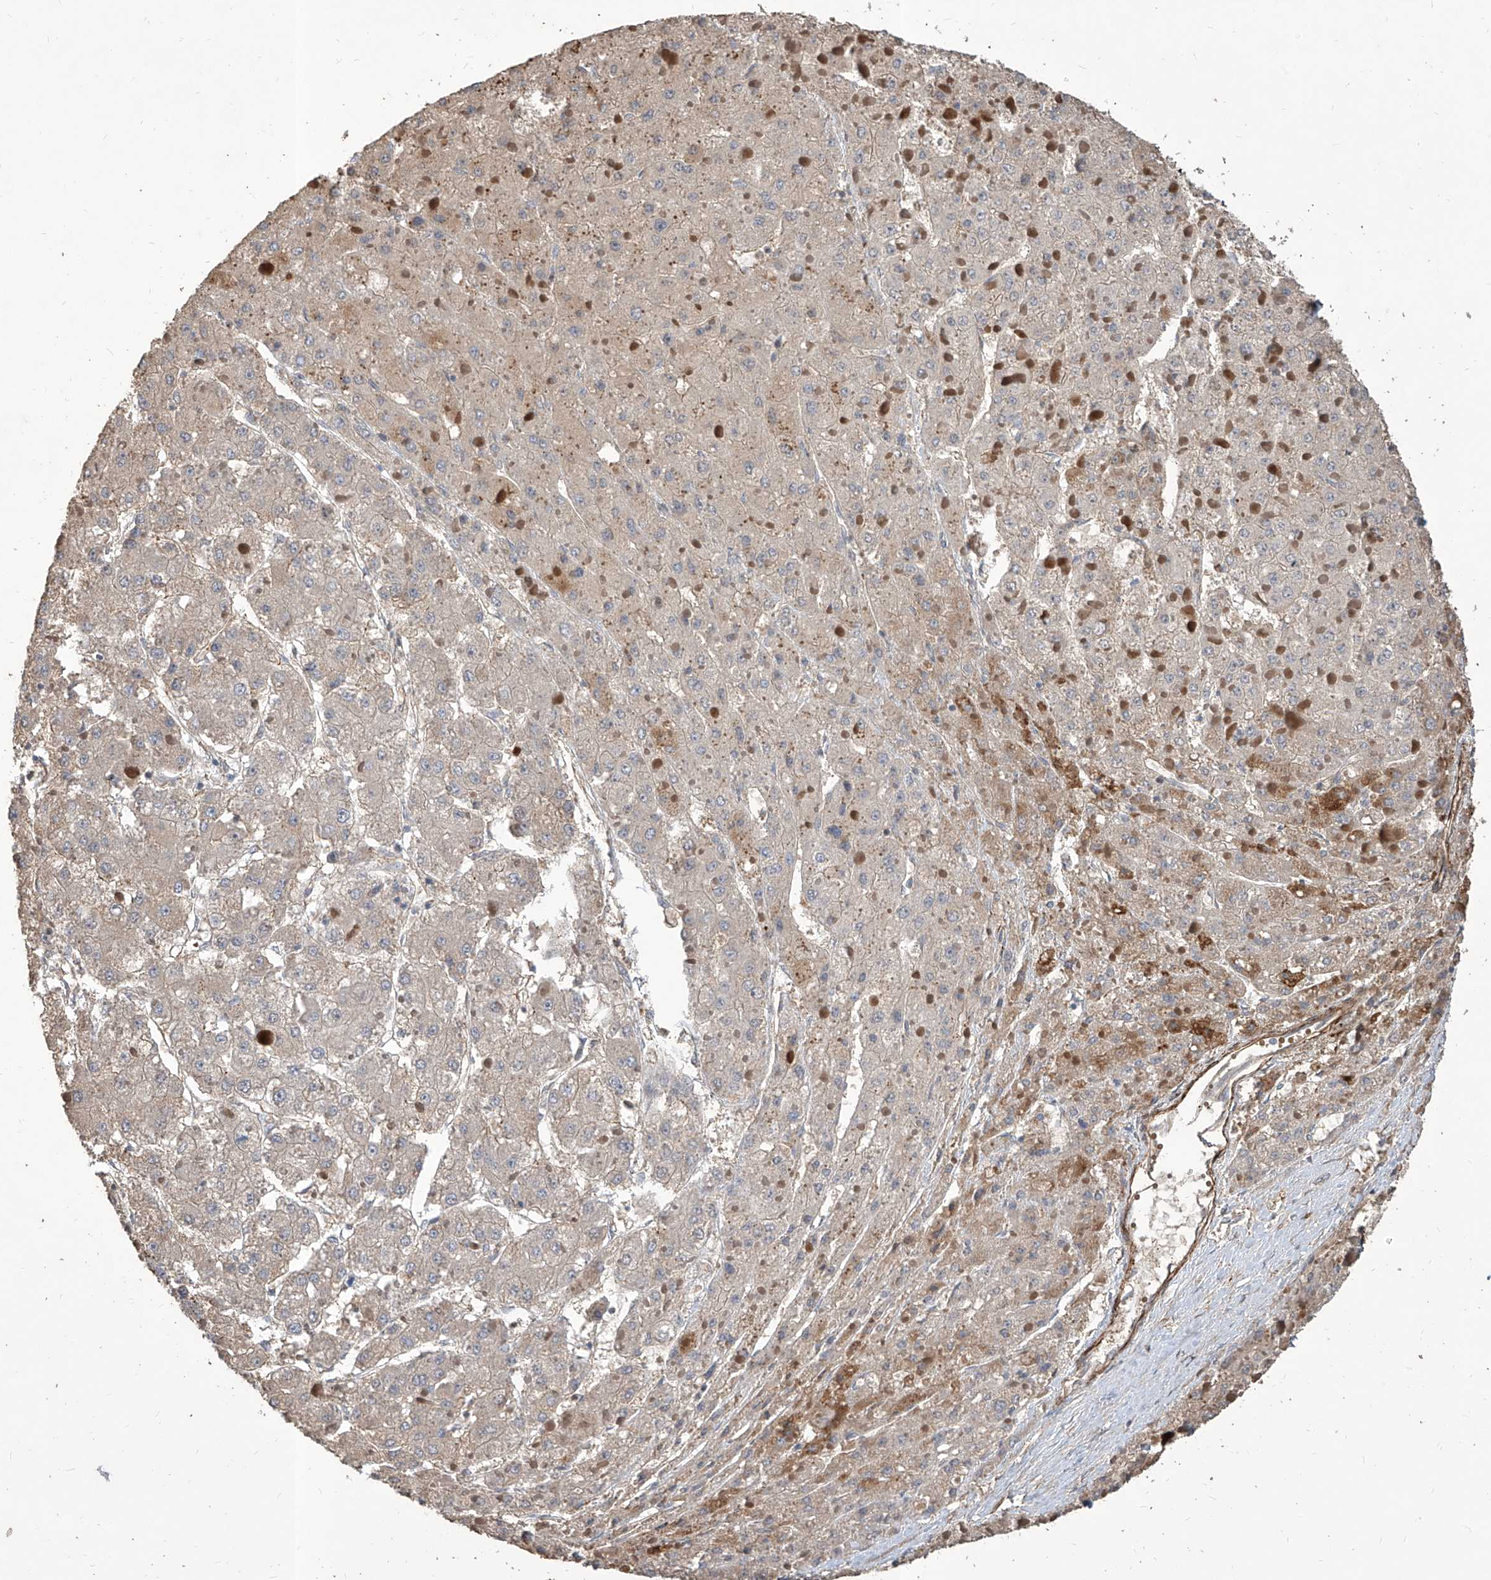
{"staining": {"intensity": "weak", "quantity": "25%-75%", "location": "cytoplasmic/membranous"}, "tissue": "liver cancer", "cell_type": "Tumor cells", "image_type": "cancer", "snomed": [{"axis": "morphology", "description": "Carcinoma, Hepatocellular, NOS"}, {"axis": "topography", "description": "Liver"}], "caption": "Immunohistochemistry photomicrograph of neoplastic tissue: human liver cancer stained using IHC reveals low levels of weak protein expression localized specifically in the cytoplasmic/membranous of tumor cells, appearing as a cytoplasmic/membranous brown color.", "gene": "FAM83B", "patient": {"sex": "female", "age": 73}}